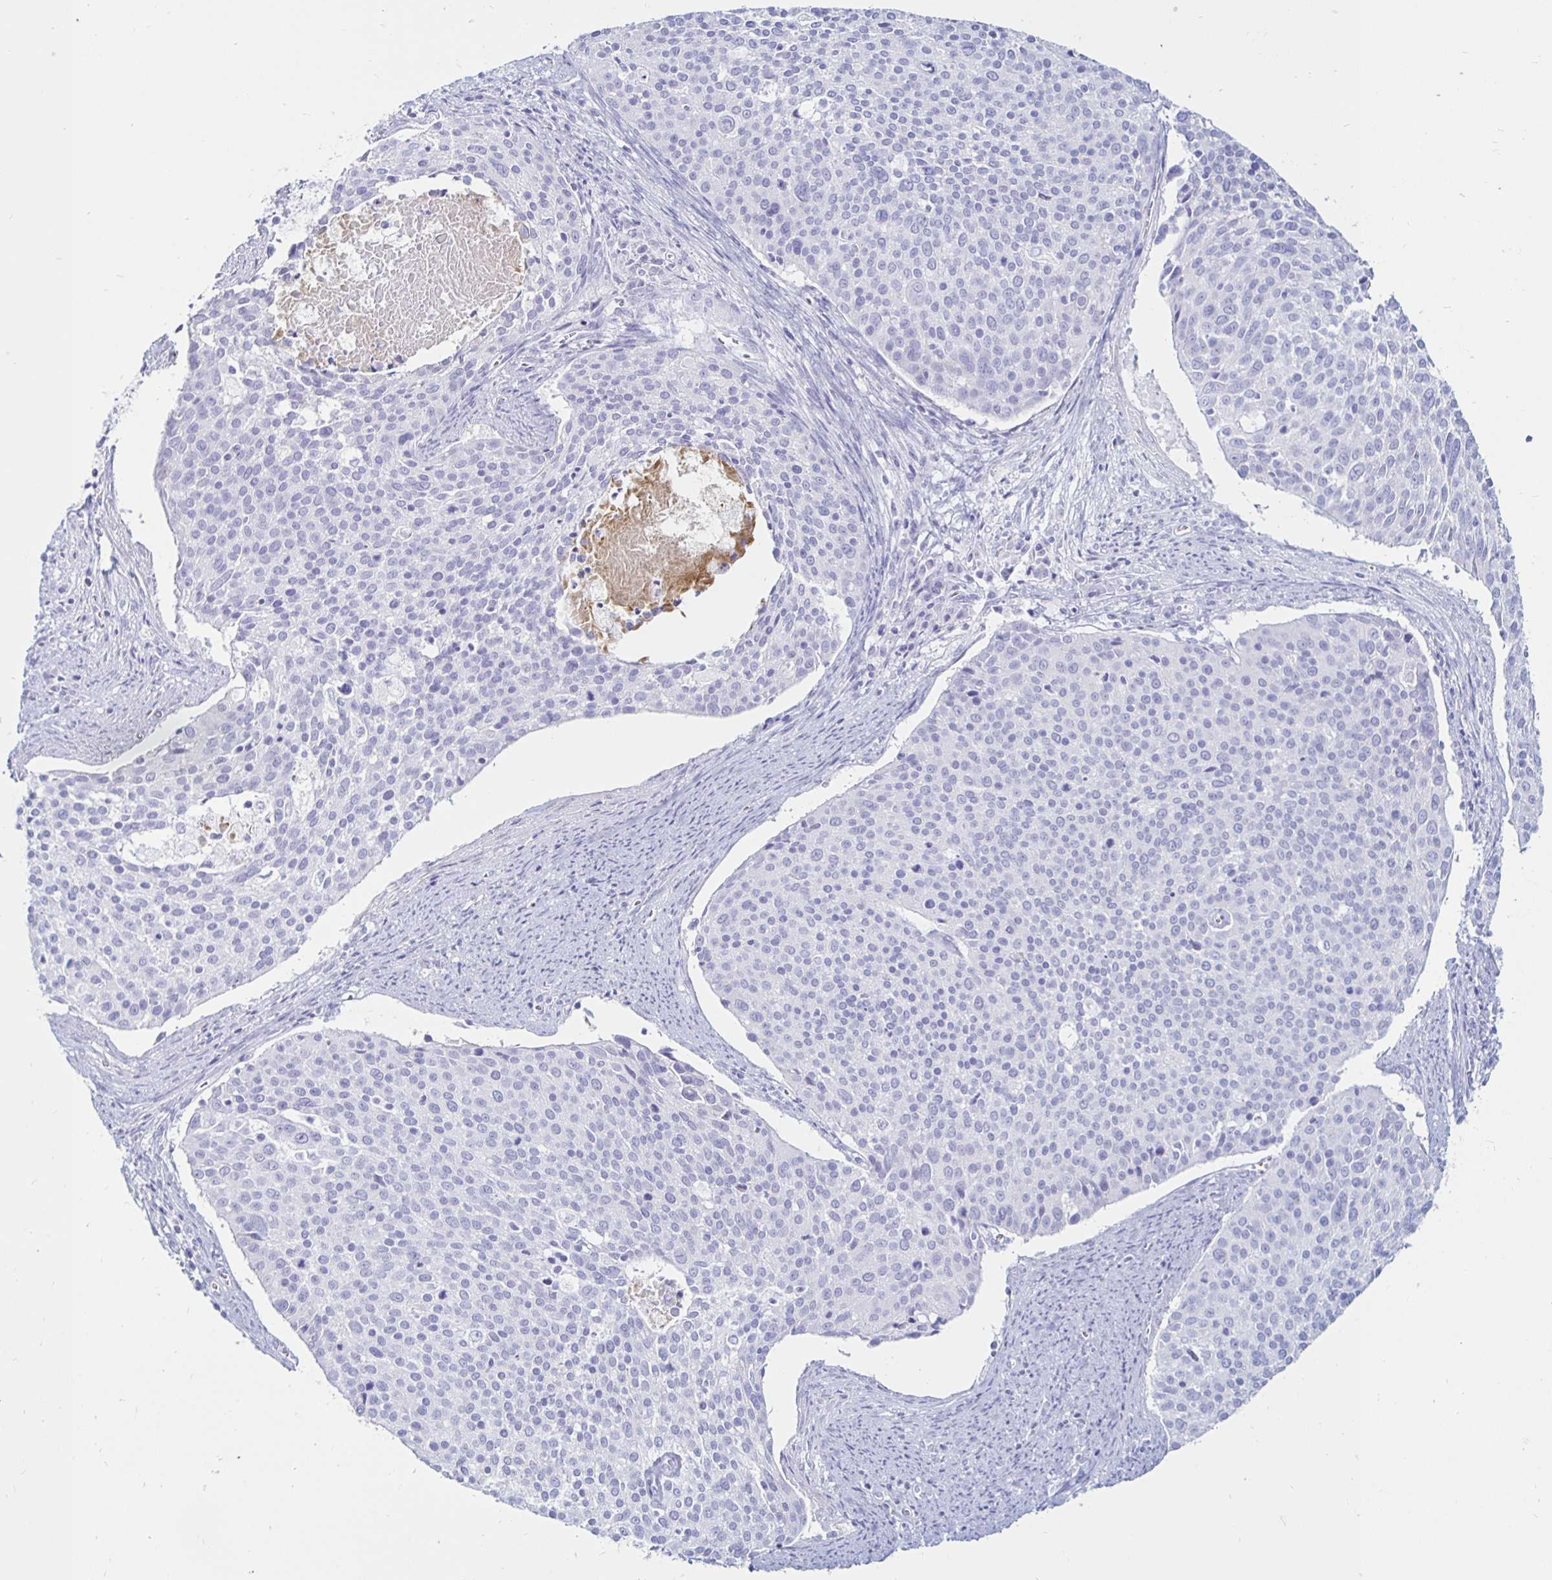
{"staining": {"intensity": "negative", "quantity": "none", "location": "none"}, "tissue": "cervical cancer", "cell_type": "Tumor cells", "image_type": "cancer", "snomed": [{"axis": "morphology", "description": "Squamous cell carcinoma, NOS"}, {"axis": "topography", "description": "Cervix"}], "caption": "Immunohistochemistry histopathology image of neoplastic tissue: squamous cell carcinoma (cervical) stained with DAB displays no significant protein positivity in tumor cells.", "gene": "TIMP1", "patient": {"sex": "female", "age": 39}}